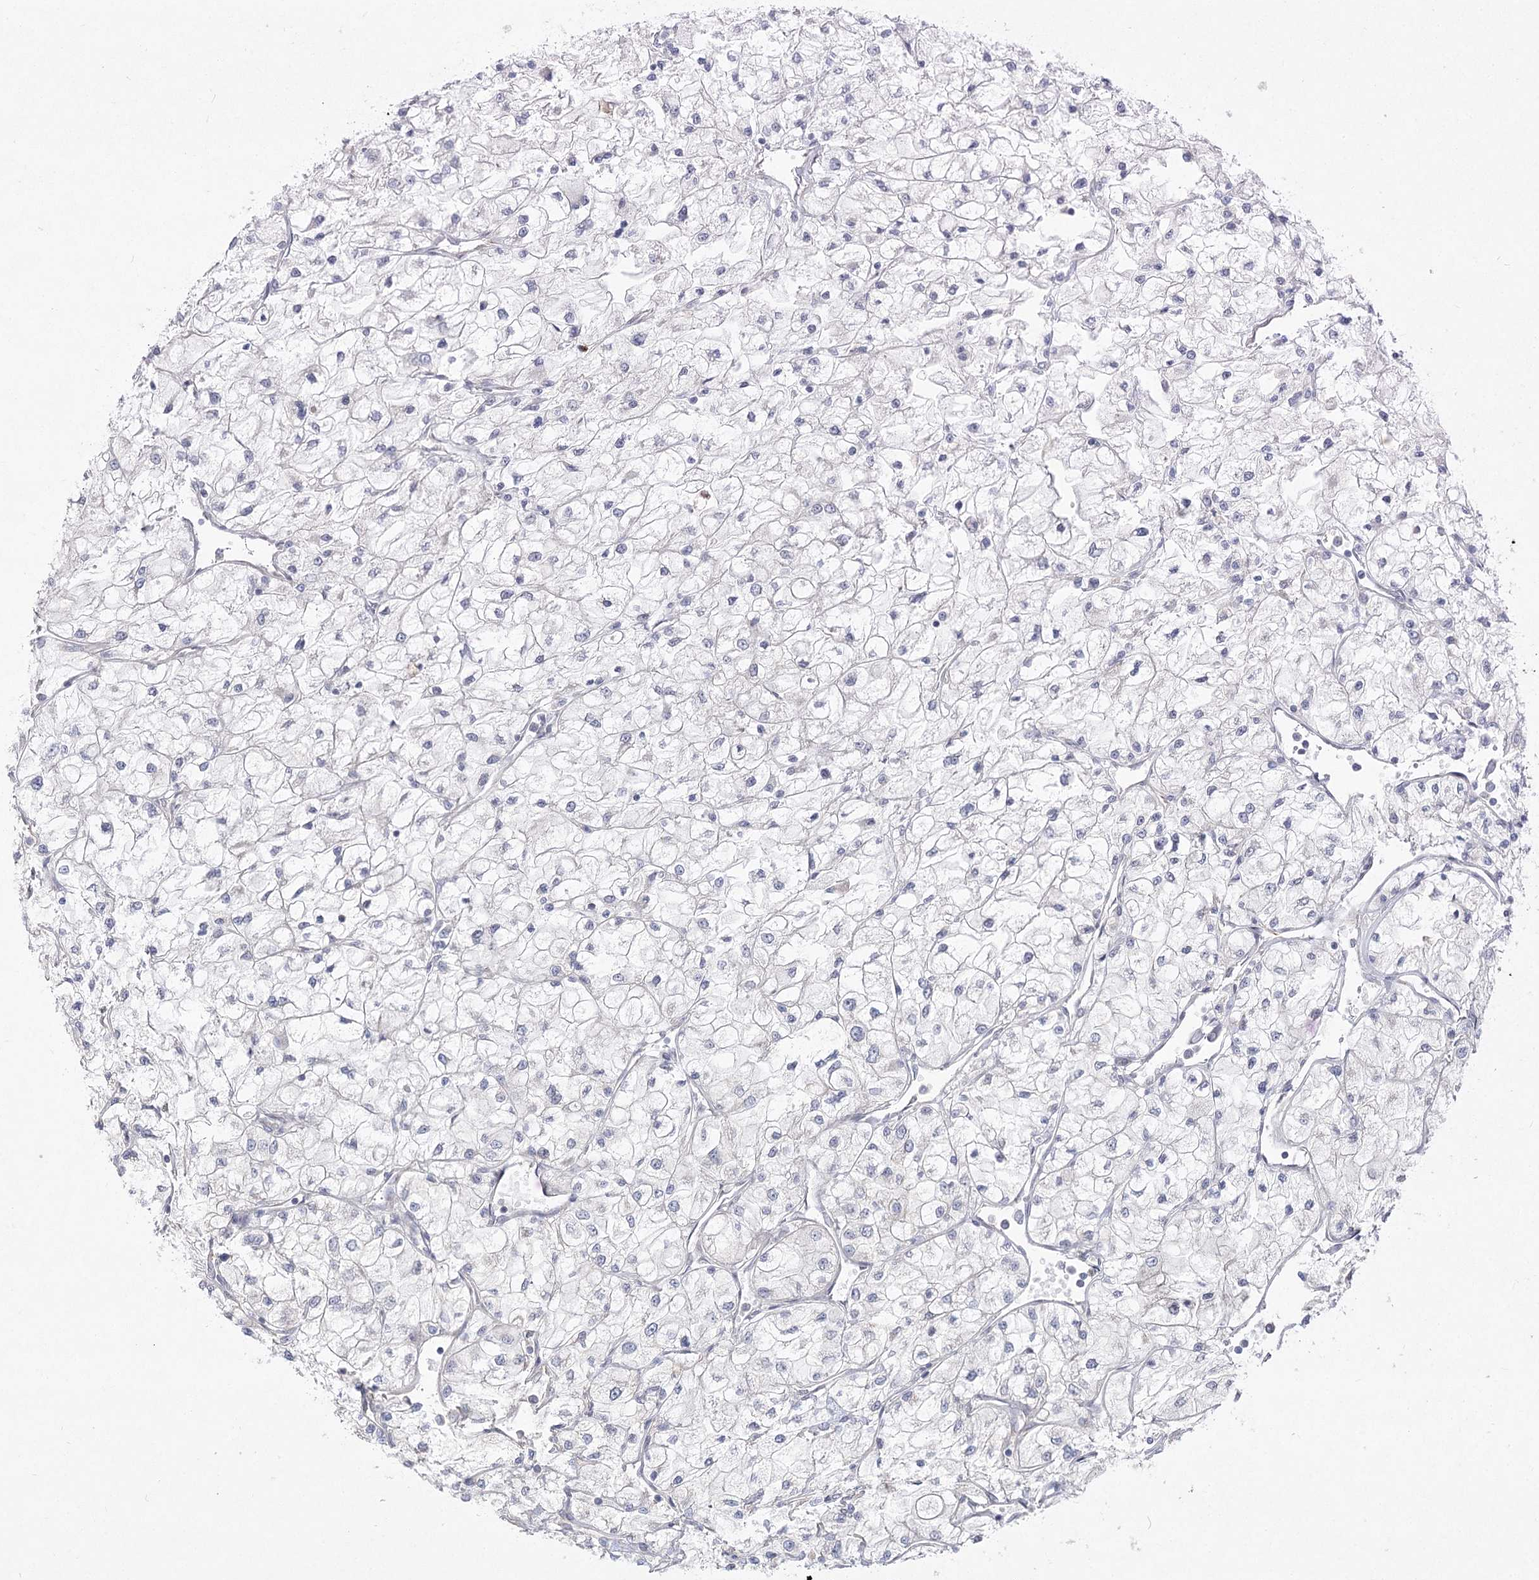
{"staining": {"intensity": "negative", "quantity": "none", "location": "none"}, "tissue": "renal cancer", "cell_type": "Tumor cells", "image_type": "cancer", "snomed": [{"axis": "morphology", "description": "Adenocarcinoma, NOS"}, {"axis": "topography", "description": "Kidney"}], "caption": "This is a image of immunohistochemistry (IHC) staining of adenocarcinoma (renal), which shows no staining in tumor cells.", "gene": "CAMTA1", "patient": {"sex": "male", "age": 80}}